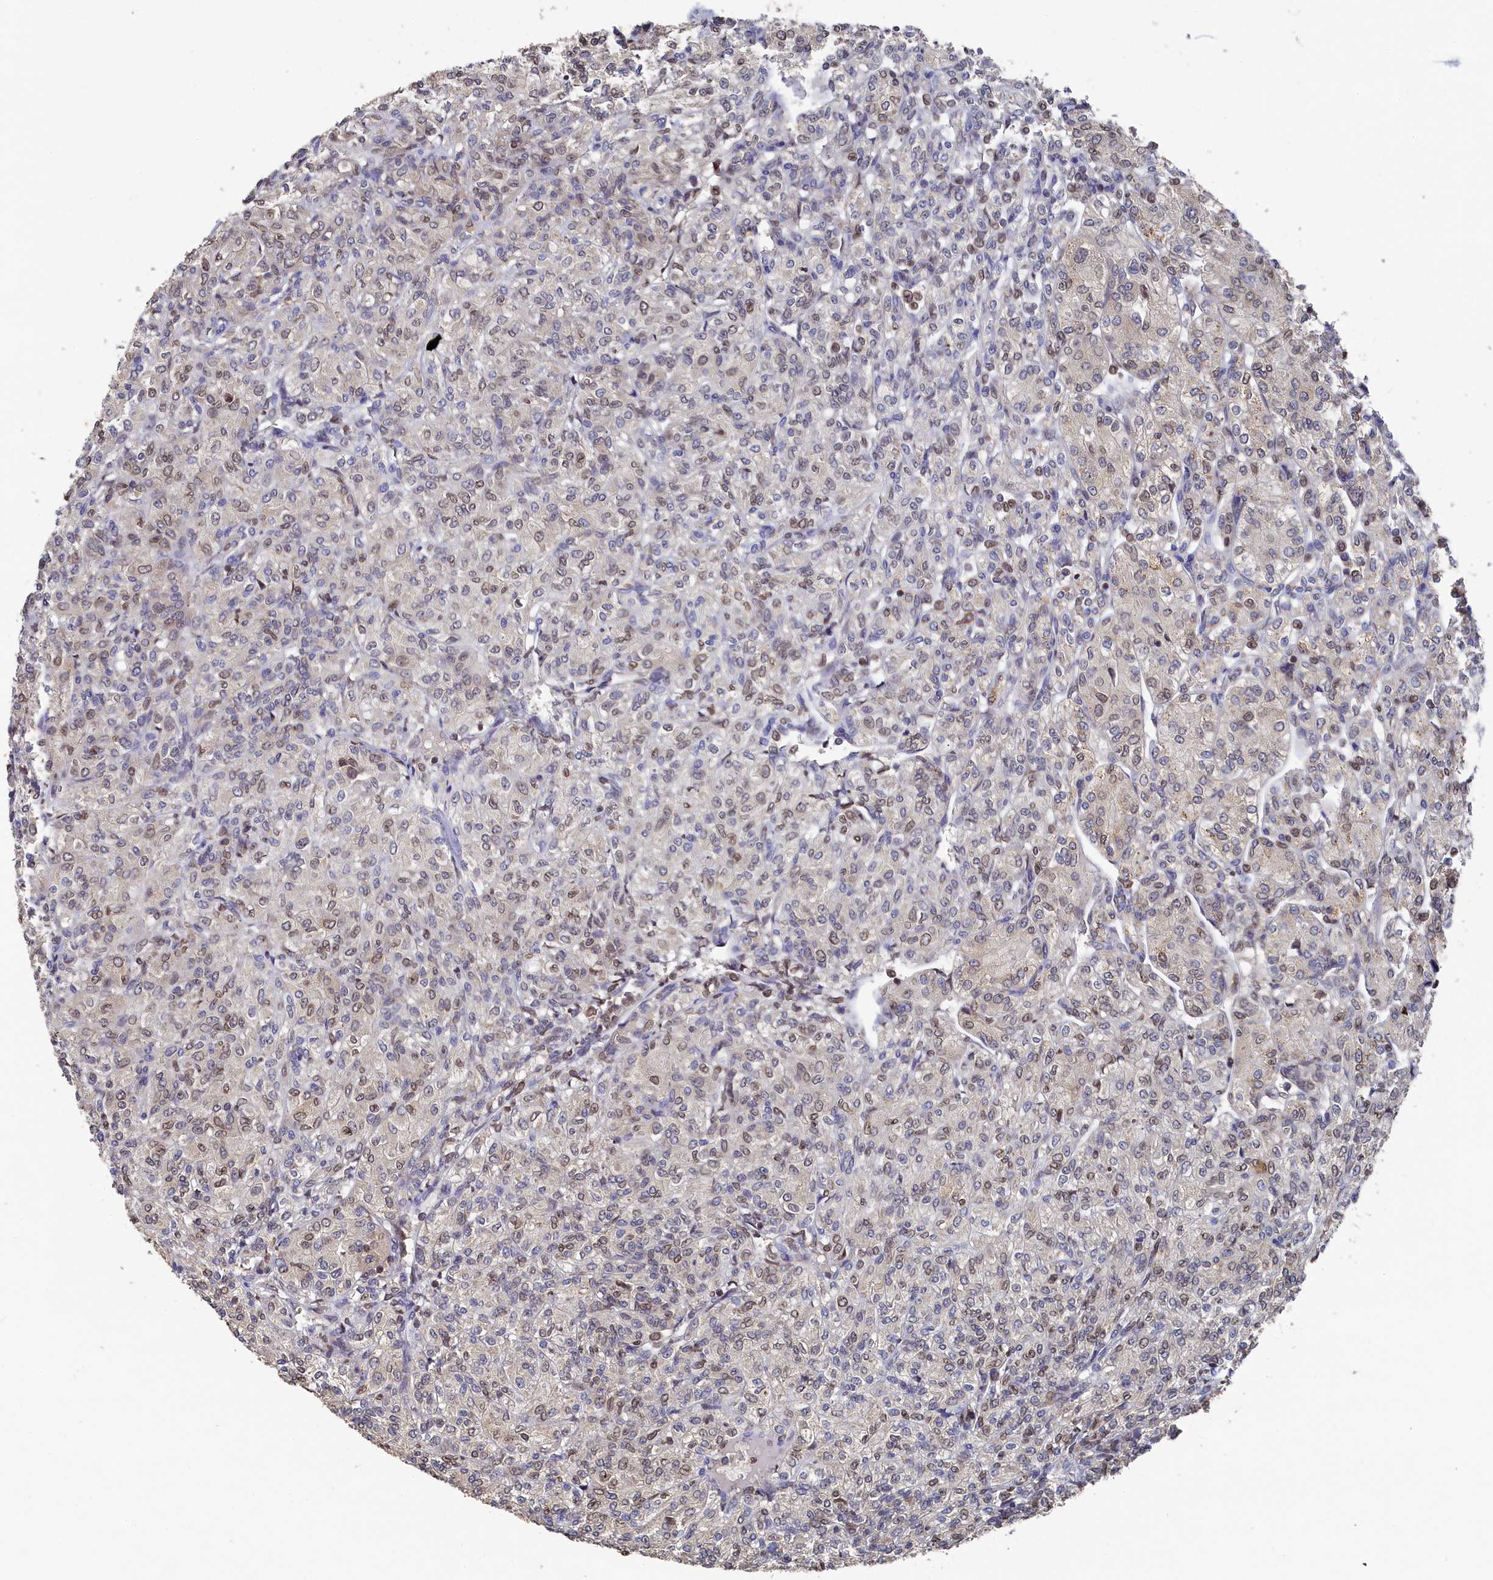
{"staining": {"intensity": "weak", "quantity": "25%-75%", "location": "cytoplasmic/membranous,nuclear"}, "tissue": "renal cancer", "cell_type": "Tumor cells", "image_type": "cancer", "snomed": [{"axis": "morphology", "description": "Adenocarcinoma, NOS"}, {"axis": "topography", "description": "Kidney"}], "caption": "Protein analysis of adenocarcinoma (renal) tissue exhibits weak cytoplasmic/membranous and nuclear staining in about 25%-75% of tumor cells.", "gene": "ANKEF1", "patient": {"sex": "male", "age": 77}}